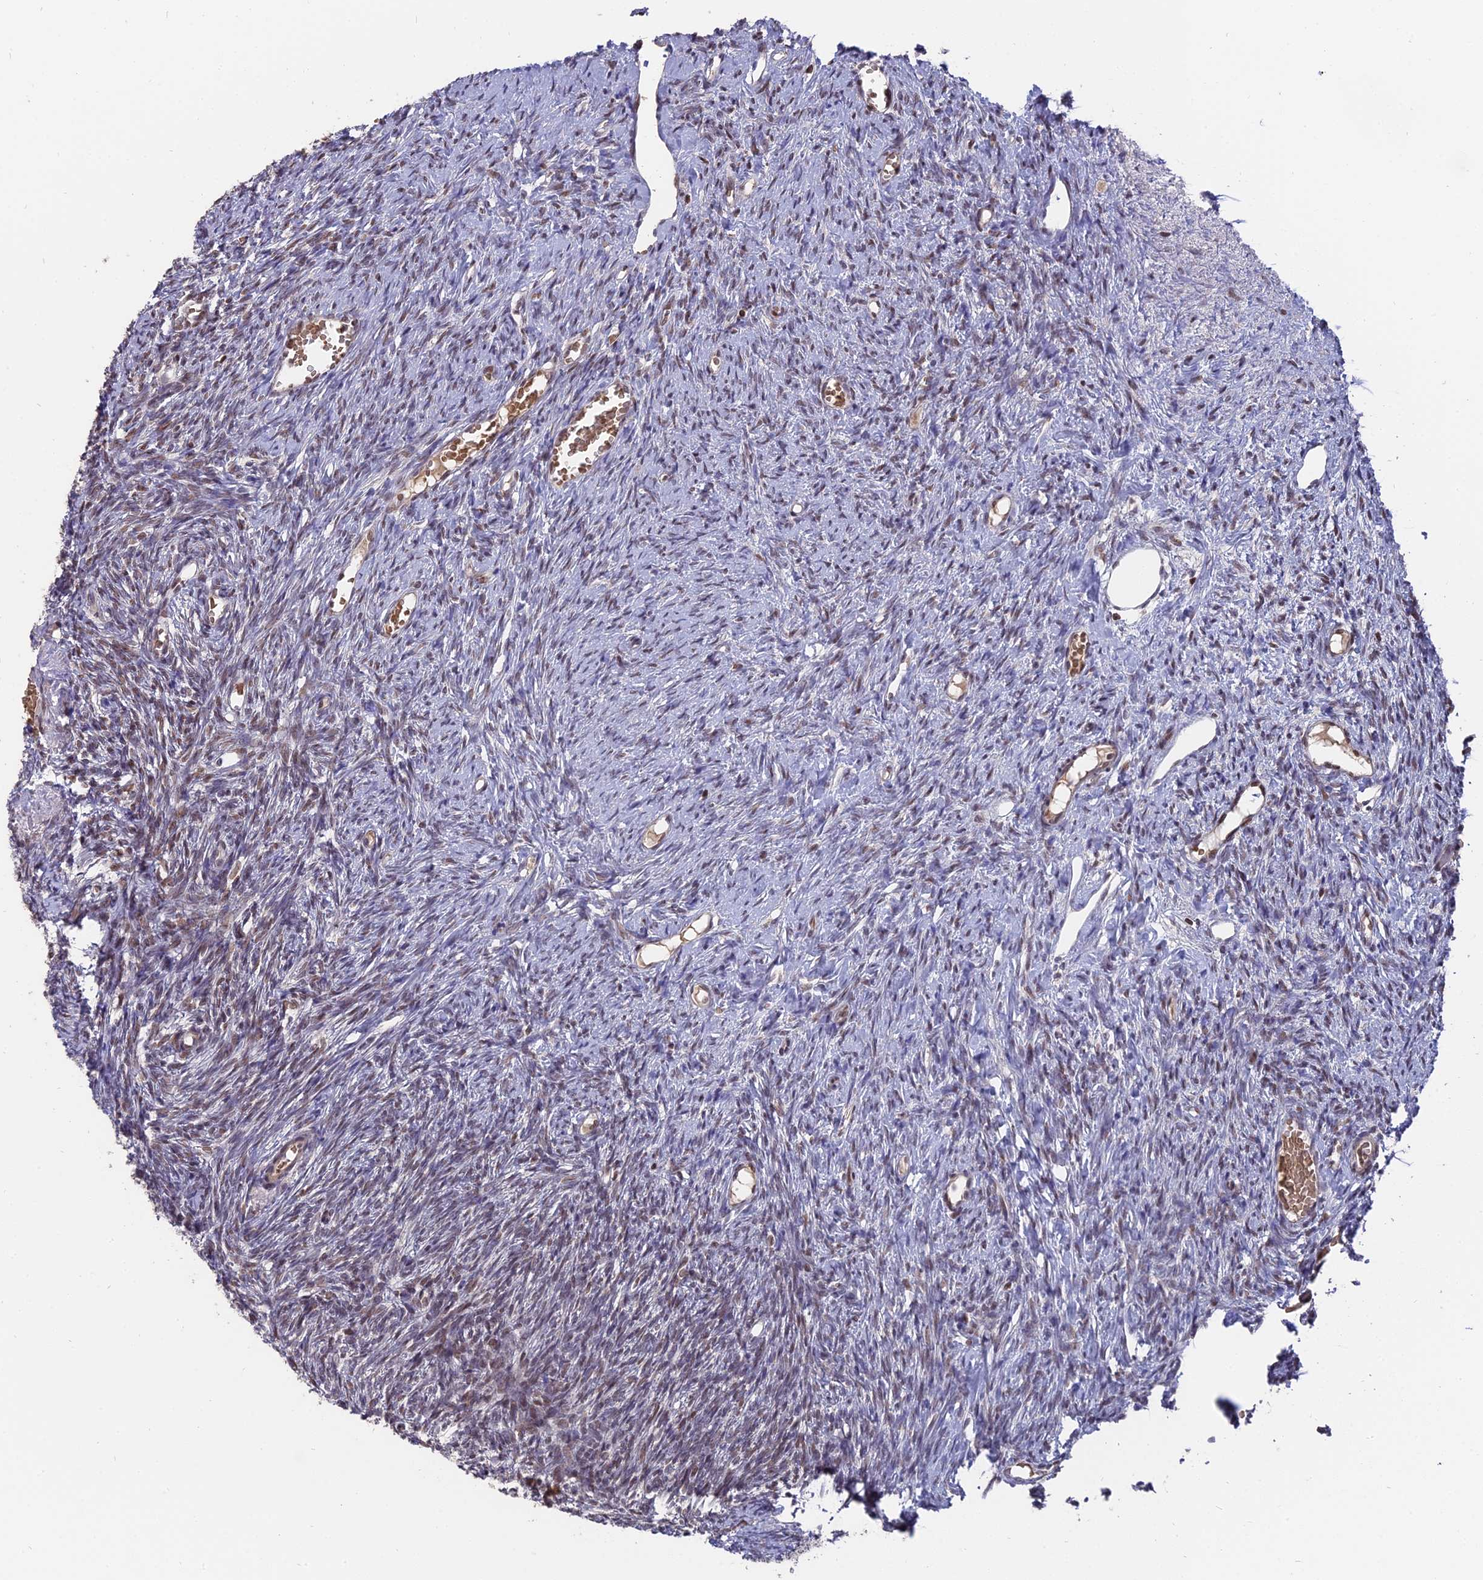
{"staining": {"intensity": "weak", "quantity": "<25%", "location": "nuclear"}, "tissue": "ovary", "cell_type": "Ovarian stroma cells", "image_type": "normal", "snomed": [{"axis": "morphology", "description": "Normal tissue, NOS"}, {"axis": "topography", "description": "Ovary"}], "caption": "IHC image of unremarkable ovary stained for a protein (brown), which shows no expression in ovarian stroma cells.", "gene": "NR1H3", "patient": {"sex": "female", "age": 51}}